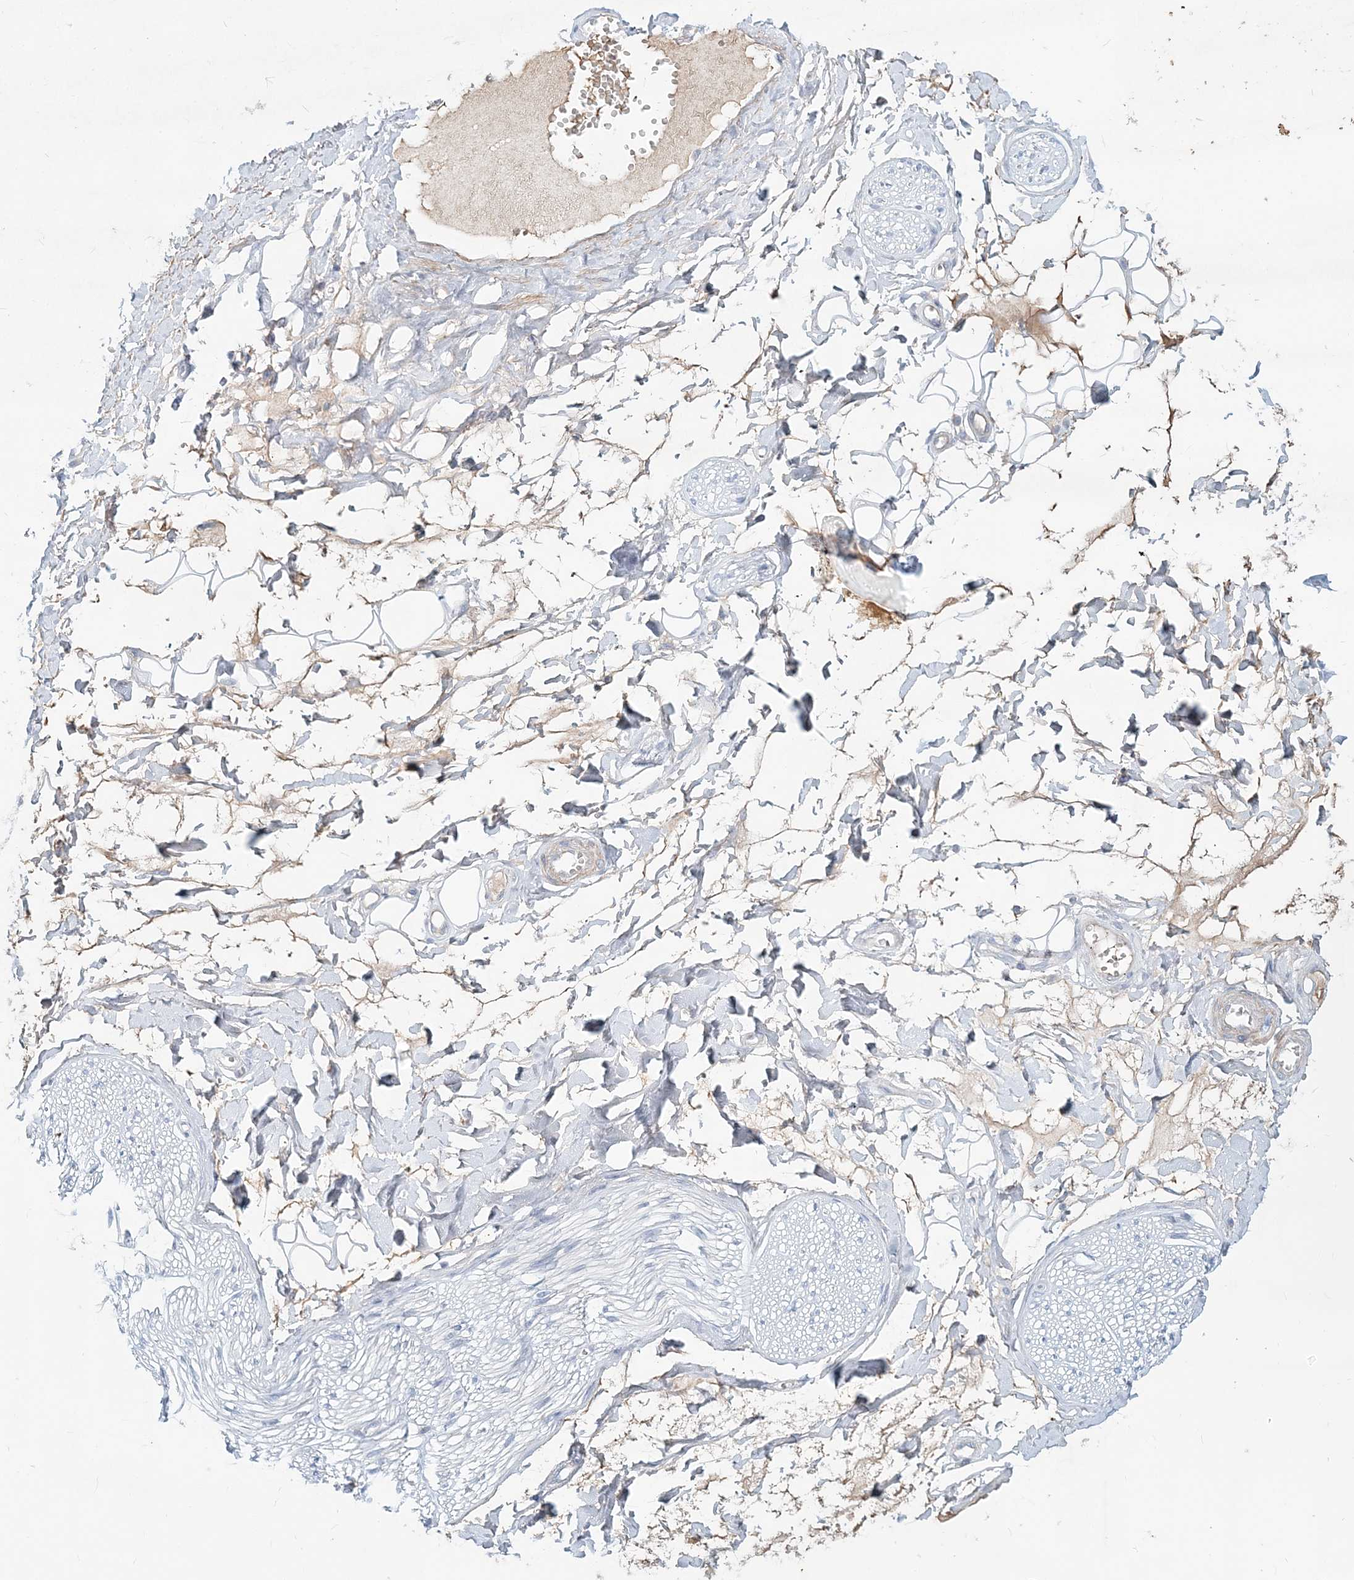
{"staining": {"intensity": "weak", "quantity": ">75%", "location": "cytoplasmic/membranous"}, "tissue": "adipose tissue", "cell_type": "Adipocytes", "image_type": "normal", "snomed": [{"axis": "morphology", "description": "Normal tissue, NOS"}, {"axis": "morphology", "description": "Inflammation, NOS"}, {"axis": "topography", "description": "Salivary gland"}, {"axis": "topography", "description": "Peripheral nerve tissue"}], "caption": "IHC micrograph of unremarkable adipose tissue: adipose tissue stained using IHC shows low levels of weak protein expression localized specifically in the cytoplasmic/membranous of adipocytes, appearing as a cytoplasmic/membranous brown color.", "gene": "DNAH5", "patient": {"sex": "female", "age": 75}}